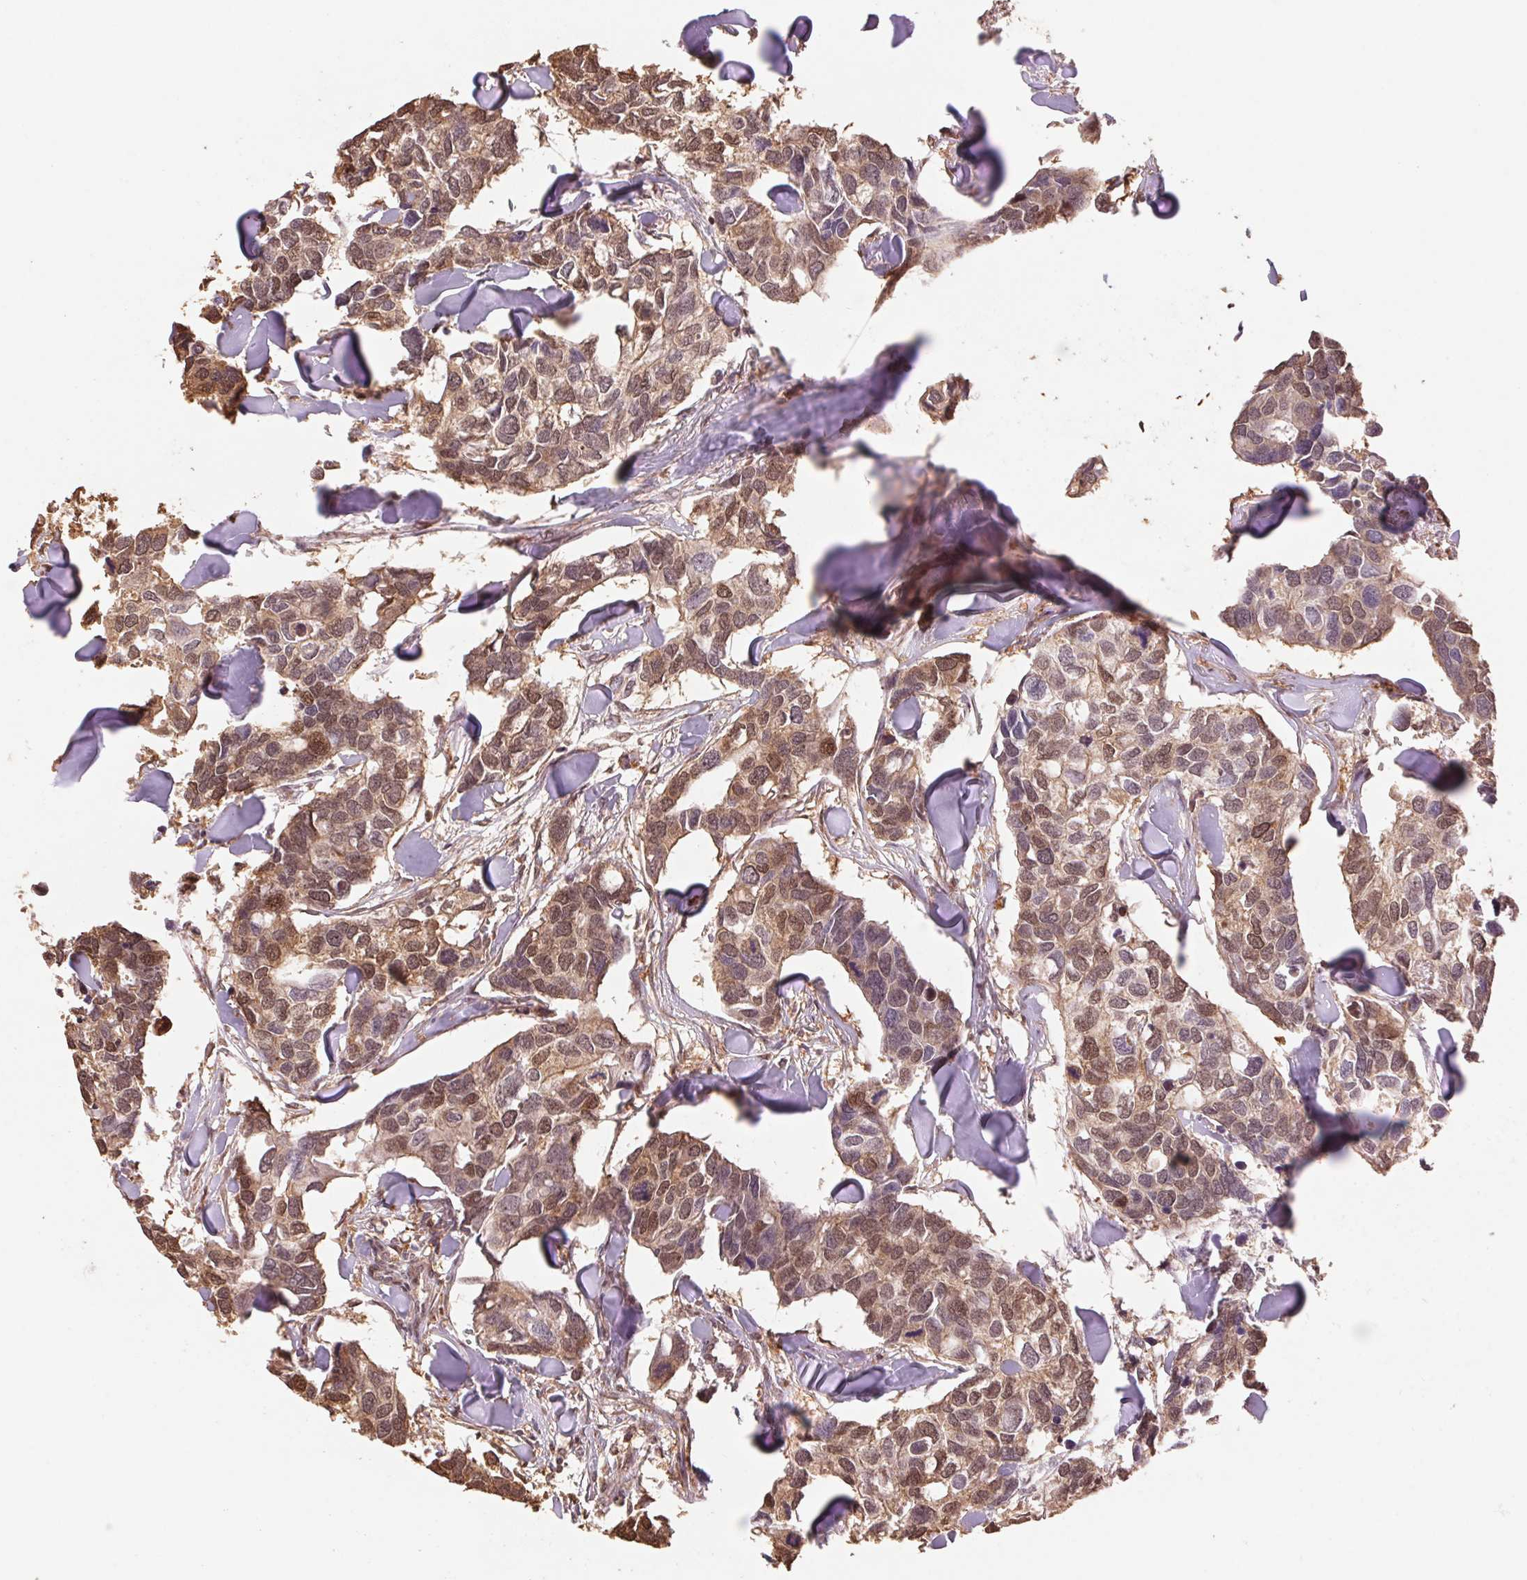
{"staining": {"intensity": "moderate", "quantity": ">75%", "location": "cytoplasmic/membranous,nuclear"}, "tissue": "breast cancer", "cell_type": "Tumor cells", "image_type": "cancer", "snomed": [{"axis": "morphology", "description": "Duct carcinoma"}, {"axis": "topography", "description": "Breast"}], "caption": "Immunohistochemistry (IHC) of human breast cancer (intraductal carcinoma) demonstrates medium levels of moderate cytoplasmic/membranous and nuclear expression in about >75% of tumor cells.", "gene": "CUTA", "patient": {"sex": "female", "age": 83}}